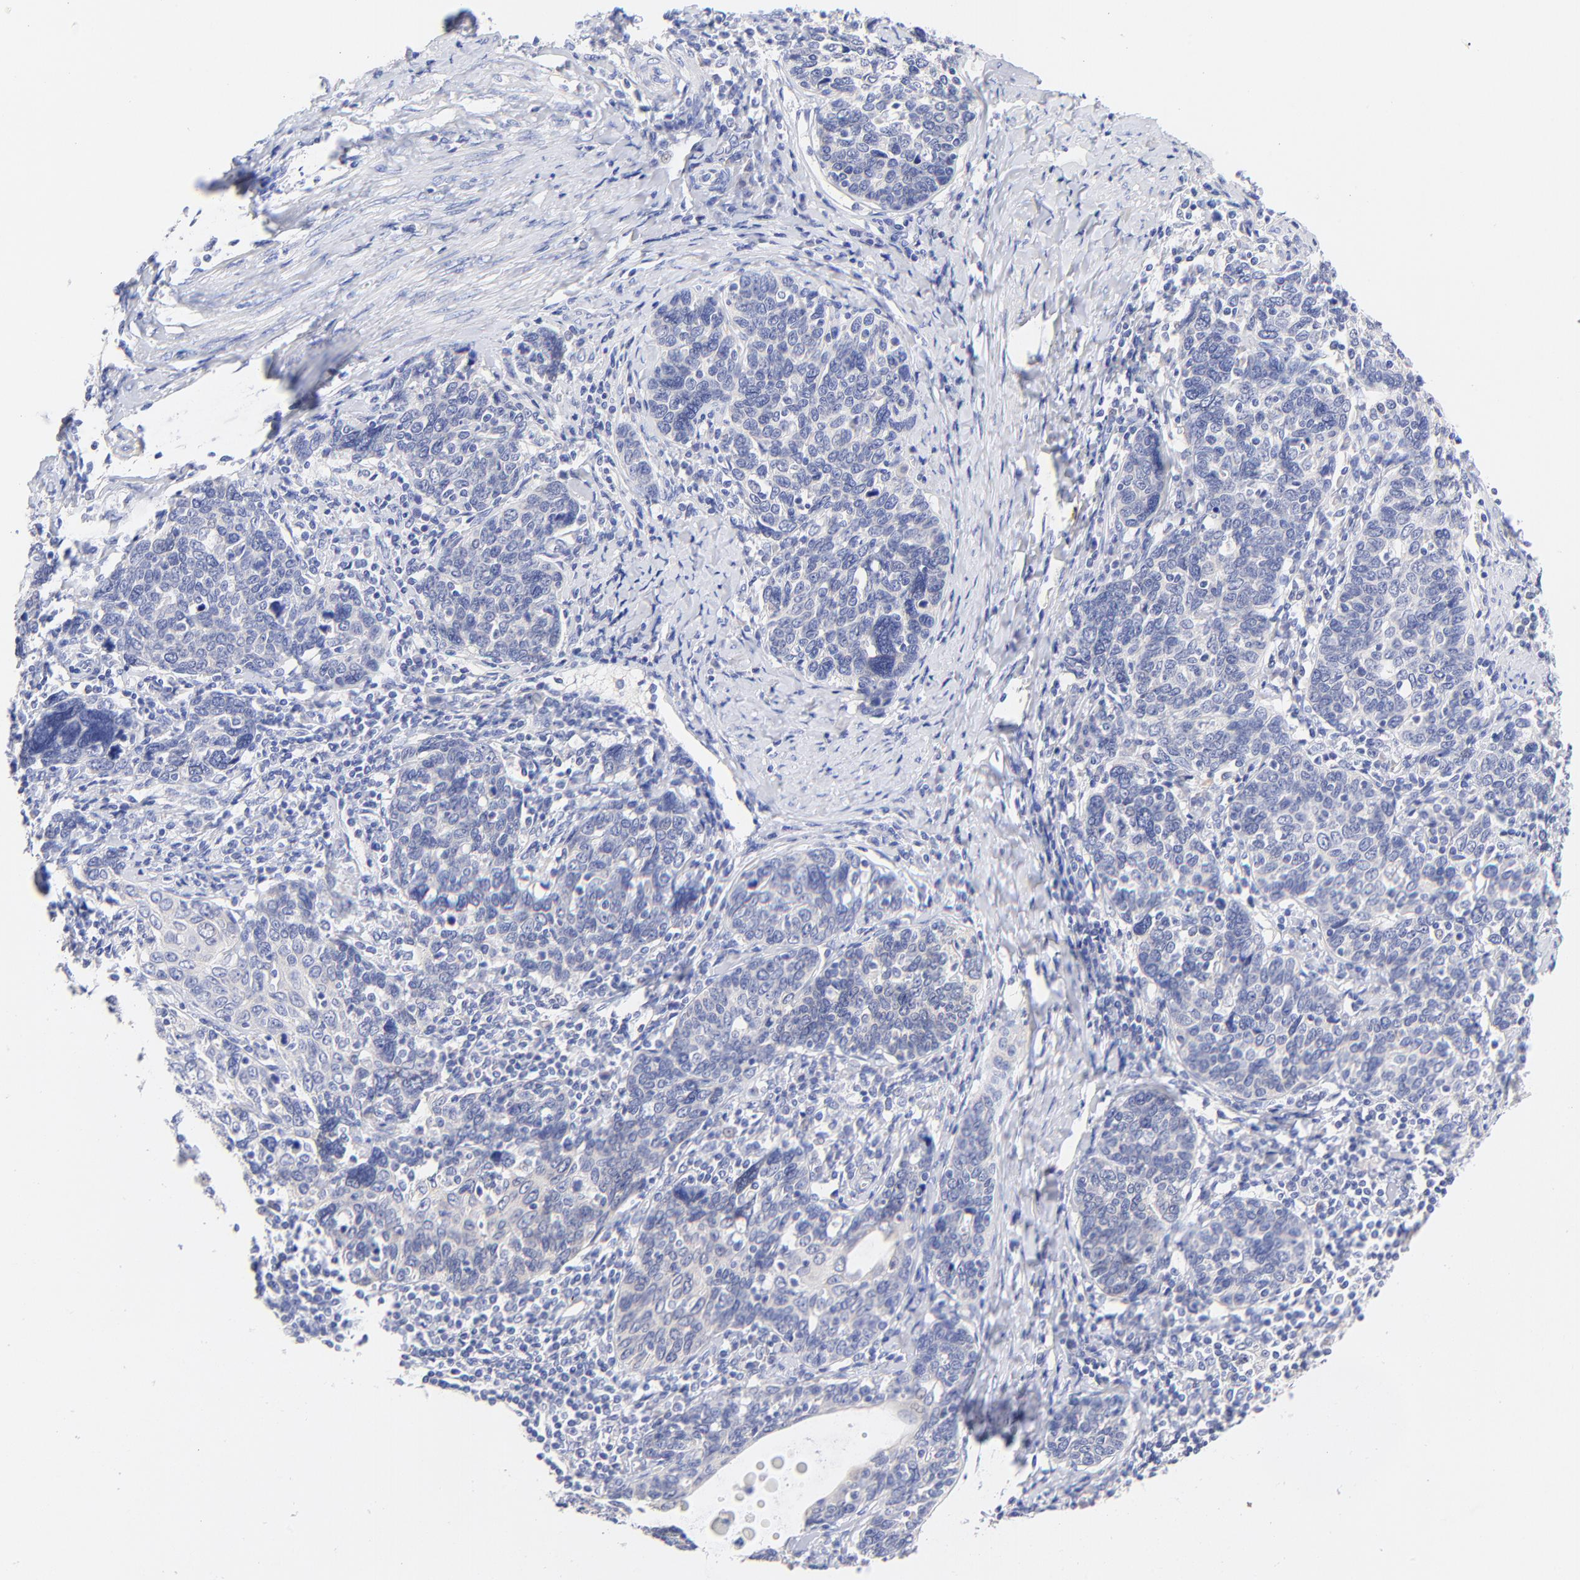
{"staining": {"intensity": "negative", "quantity": "none", "location": "none"}, "tissue": "cervical cancer", "cell_type": "Tumor cells", "image_type": "cancer", "snomed": [{"axis": "morphology", "description": "Squamous cell carcinoma, NOS"}, {"axis": "topography", "description": "Cervix"}], "caption": "Immunohistochemistry (IHC) micrograph of cervical cancer stained for a protein (brown), which reveals no staining in tumor cells.", "gene": "EBP", "patient": {"sex": "female", "age": 41}}